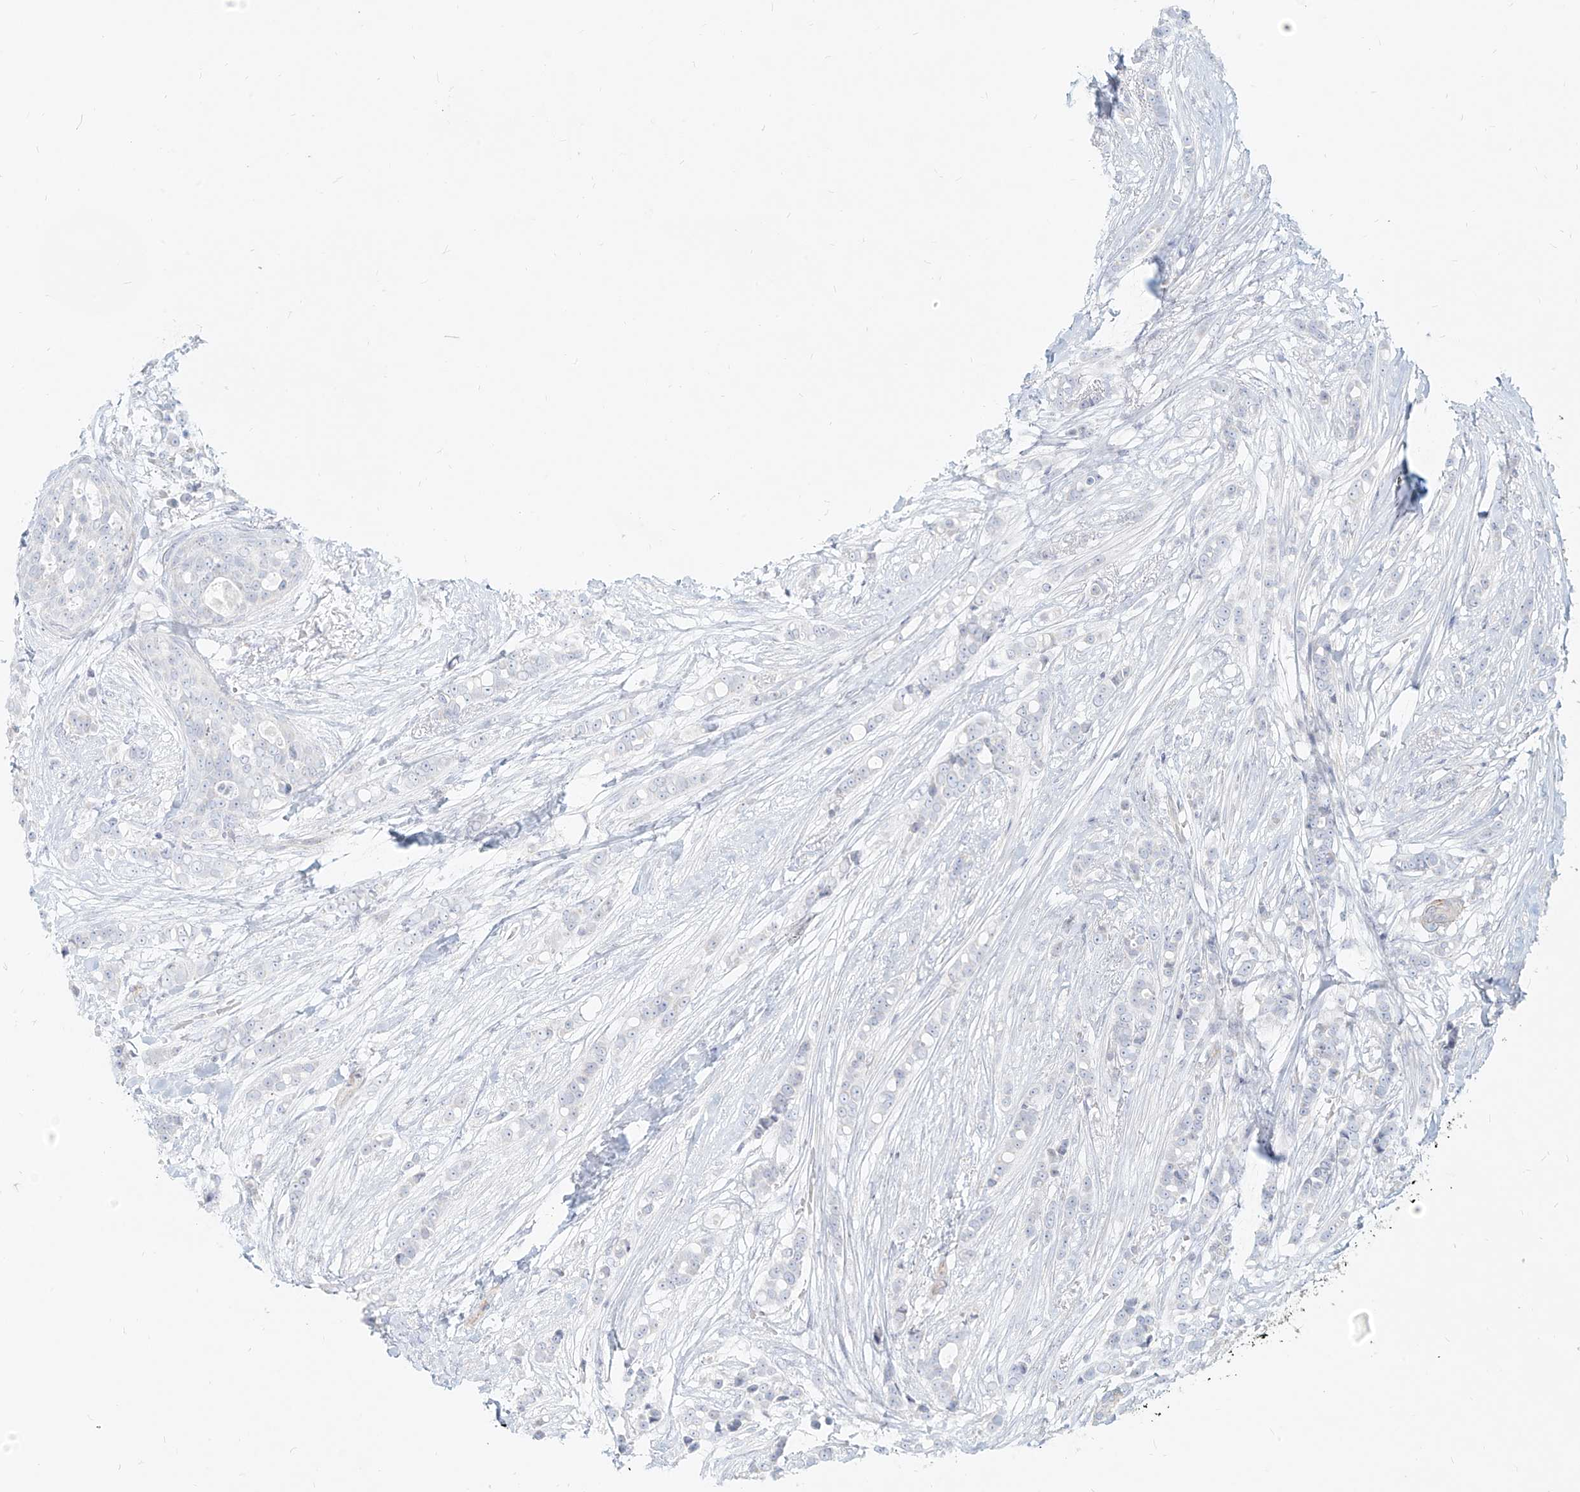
{"staining": {"intensity": "negative", "quantity": "none", "location": "none"}, "tissue": "breast cancer", "cell_type": "Tumor cells", "image_type": "cancer", "snomed": [{"axis": "morphology", "description": "Lobular carcinoma"}, {"axis": "topography", "description": "Breast"}], "caption": "The histopathology image reveals no staining of tumor cells in breast cancer. The staining was performed using DAB (3,3'-diaminobenzidine) to visualize the protein expression in brown, while the nuclei were stained in blue with hematoxylin (Magnification: 20x).", "gene": "ITPKB", "patient": {"sex": "female", "age": 51}}